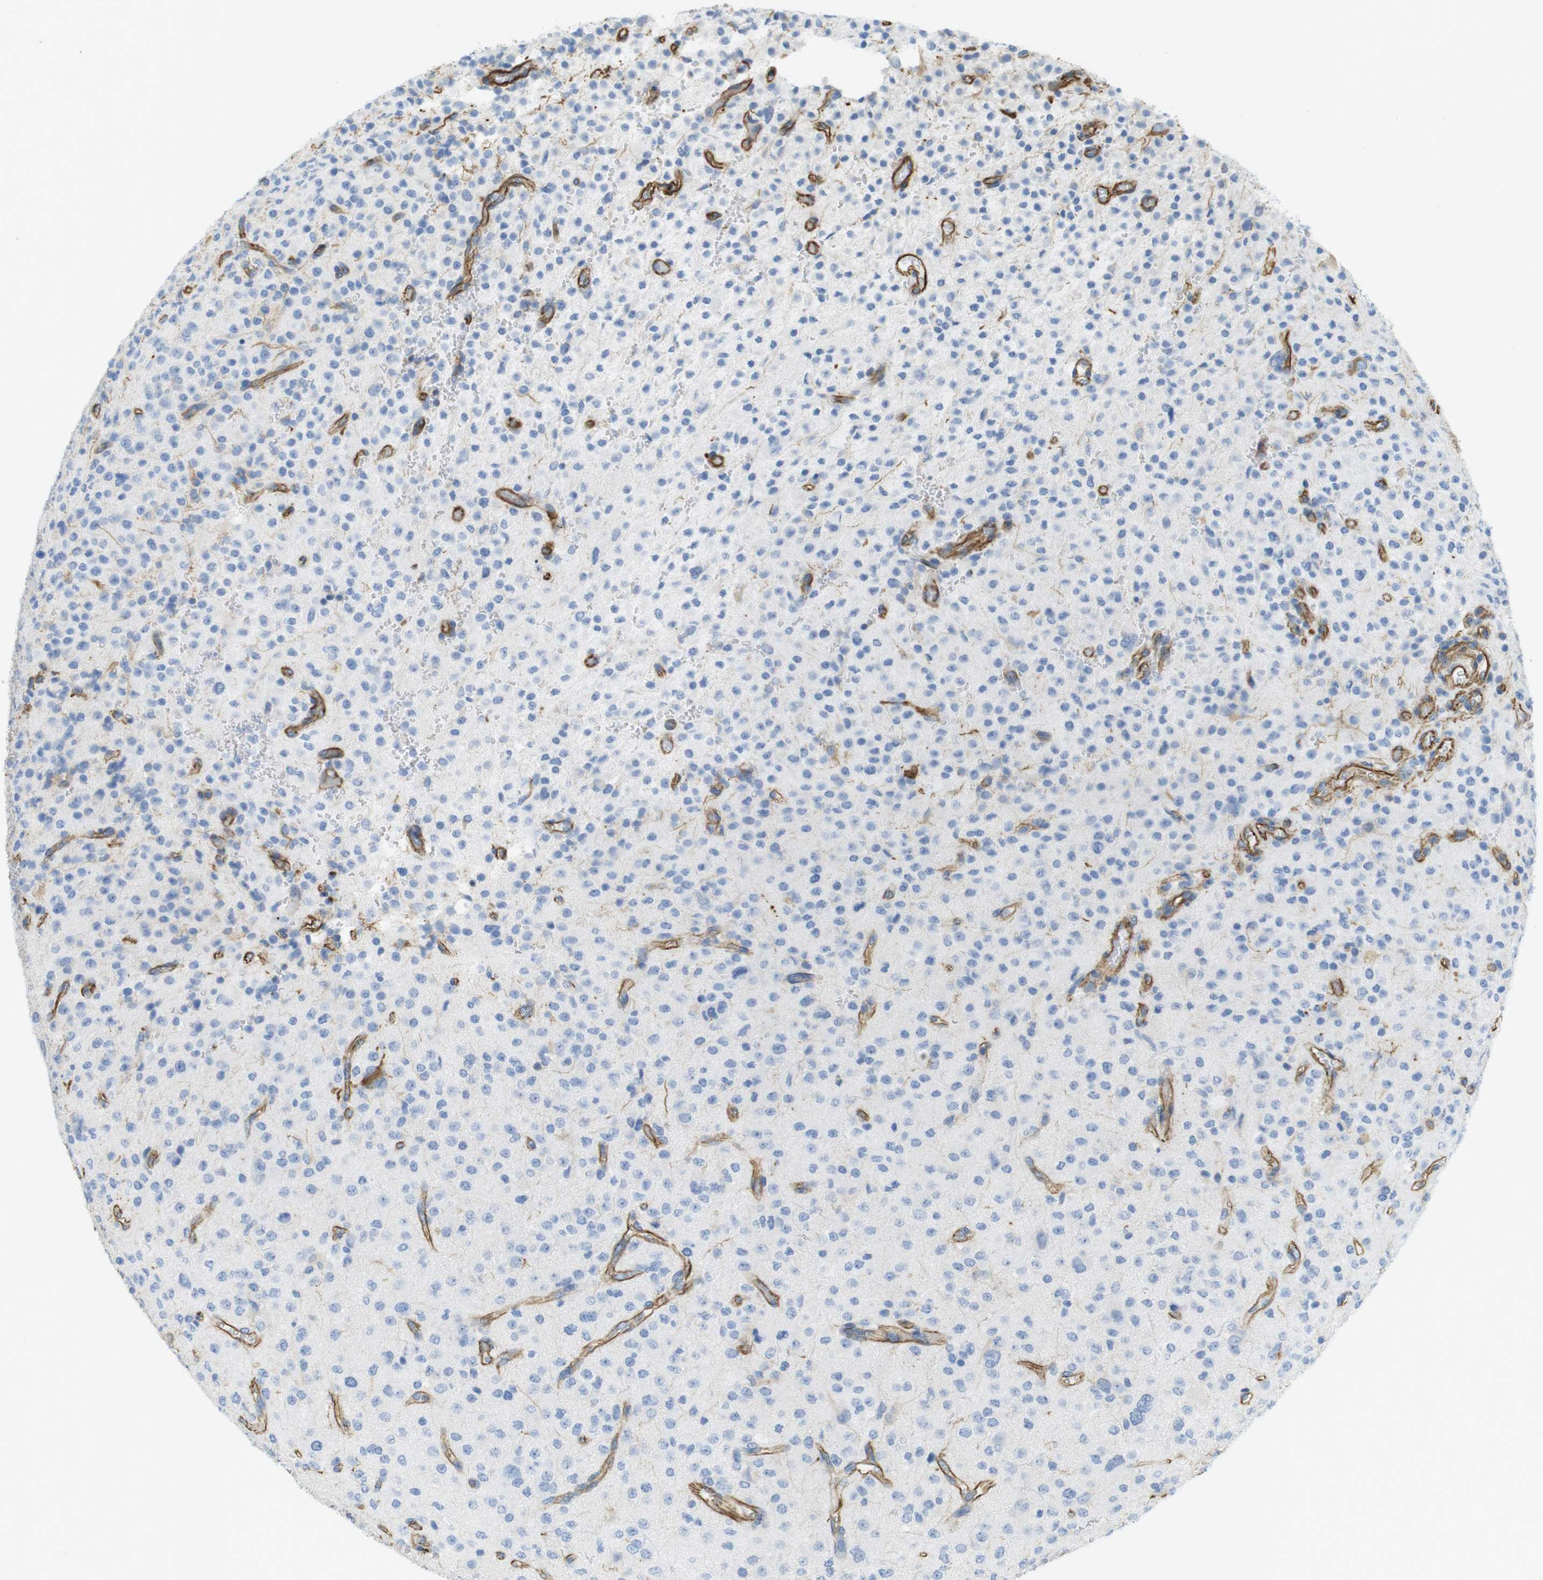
{"staining": {"intensity": "negative", "quantity": "none", "location": "none"}, "tissue": "glioma", "cell_type": "Tumor cells", "image_type": "cancer", "snomed": [{"axis": "morphology", "description": "Glioma, malignant, Low grade"}, {"axis": "topography", "description": "Brain"}], "caption": "Malignant glioma (low-grade) was stained to show a protein in brown. There is no significant positivity in tumor cells.", "gene": "MS4A10", "patient": {"sex": "male", "age": 38}}